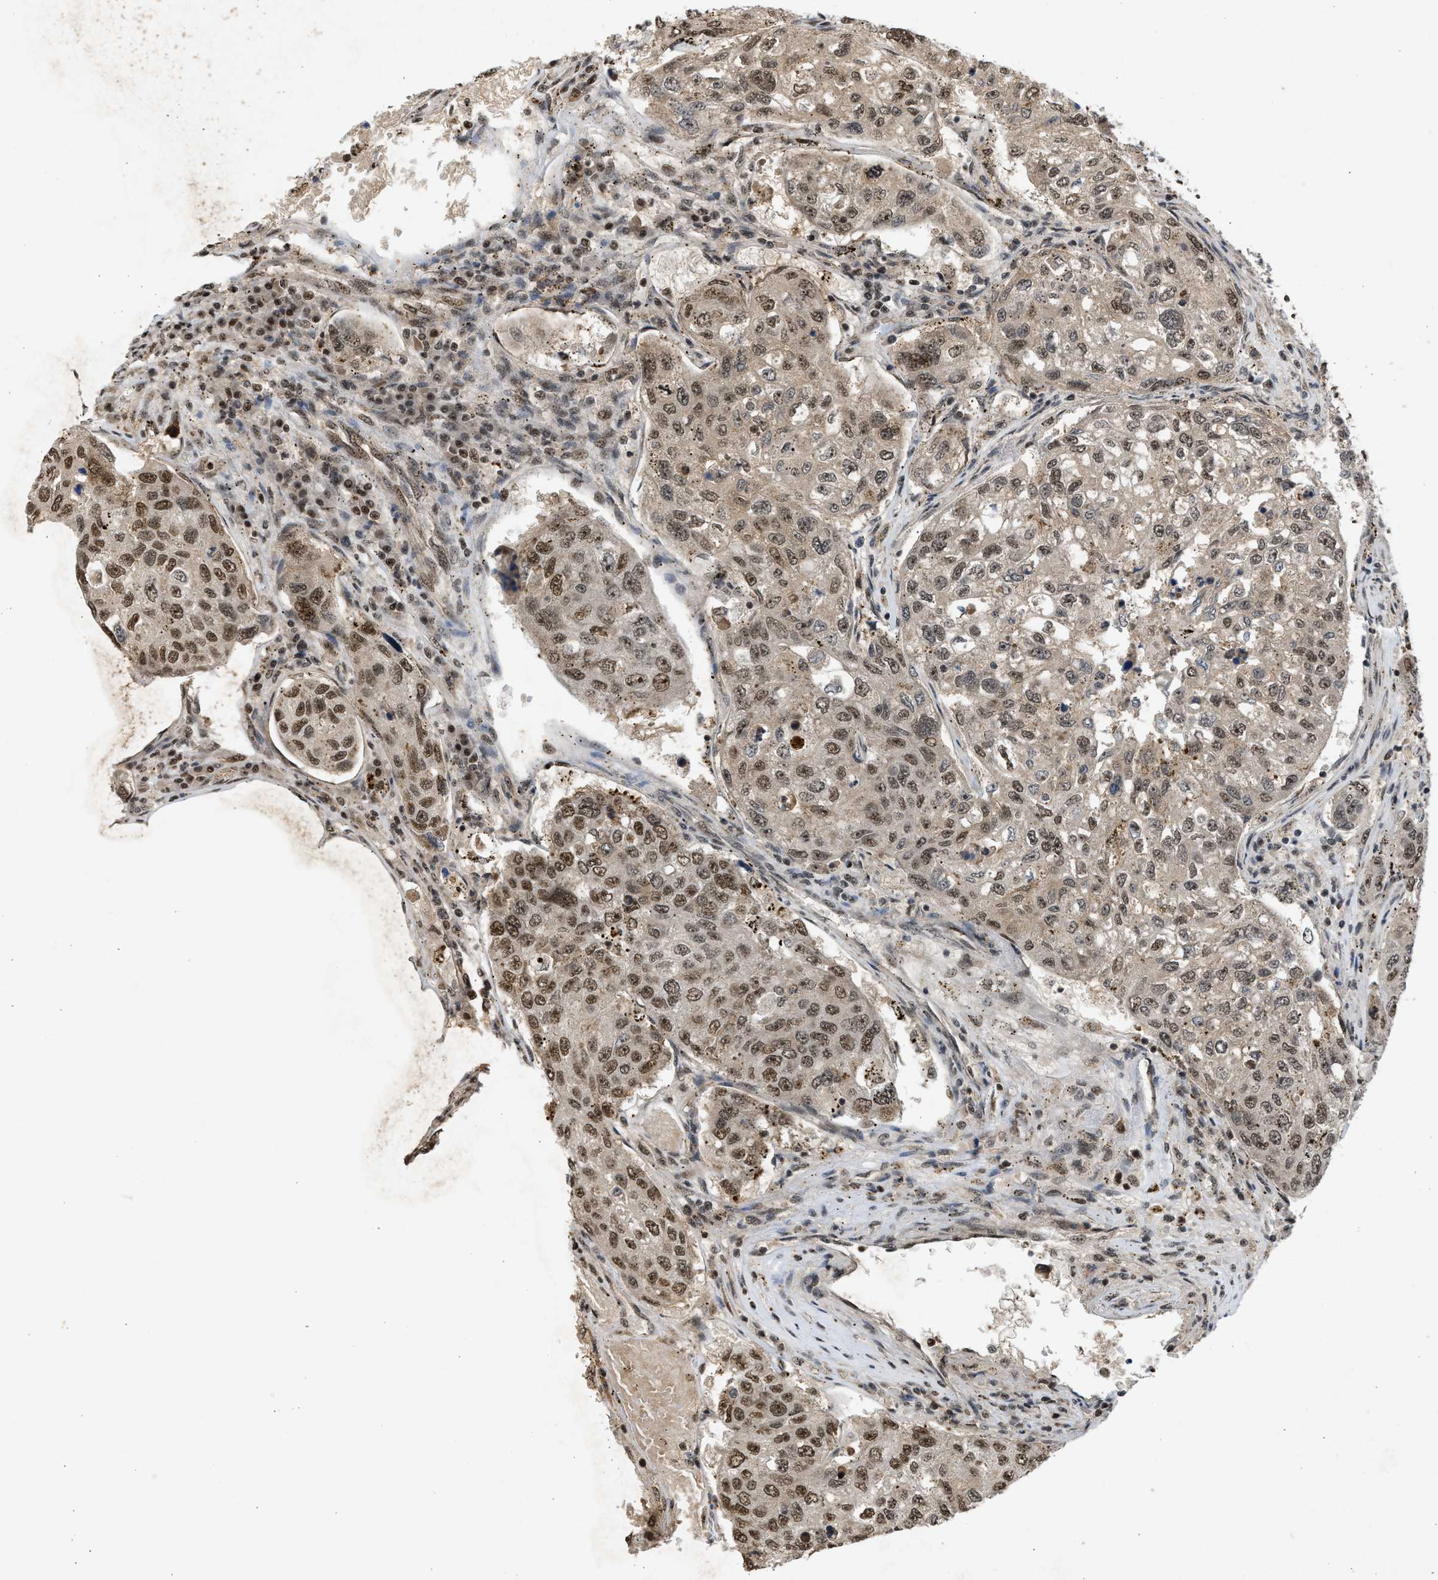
{"staining": {"intensity": "strong", "quantity": ">75%", "location": "cytoplasmic/membranous,nuclear"}, "tissue": "urothelial cancer", "cell_type": "Tumor cells", "image_type": "cancer", "snomed": [{"axis": "morphology", "description": "Urothelial carcinoma, High grade"}, {"axis": "topography", "description": "Lymph node"}, {"axis": "topography", "description": "Urinary bladder"}], "caption": "About >75% of tumor cells in human urothelial cancer exhibit strong cytoplasmic/membranous and nuclear protein expression as visualized by brown immunohistochemical staining.", "gene": "TFDP2", "patient": {"sex": "male", "age": 51}}